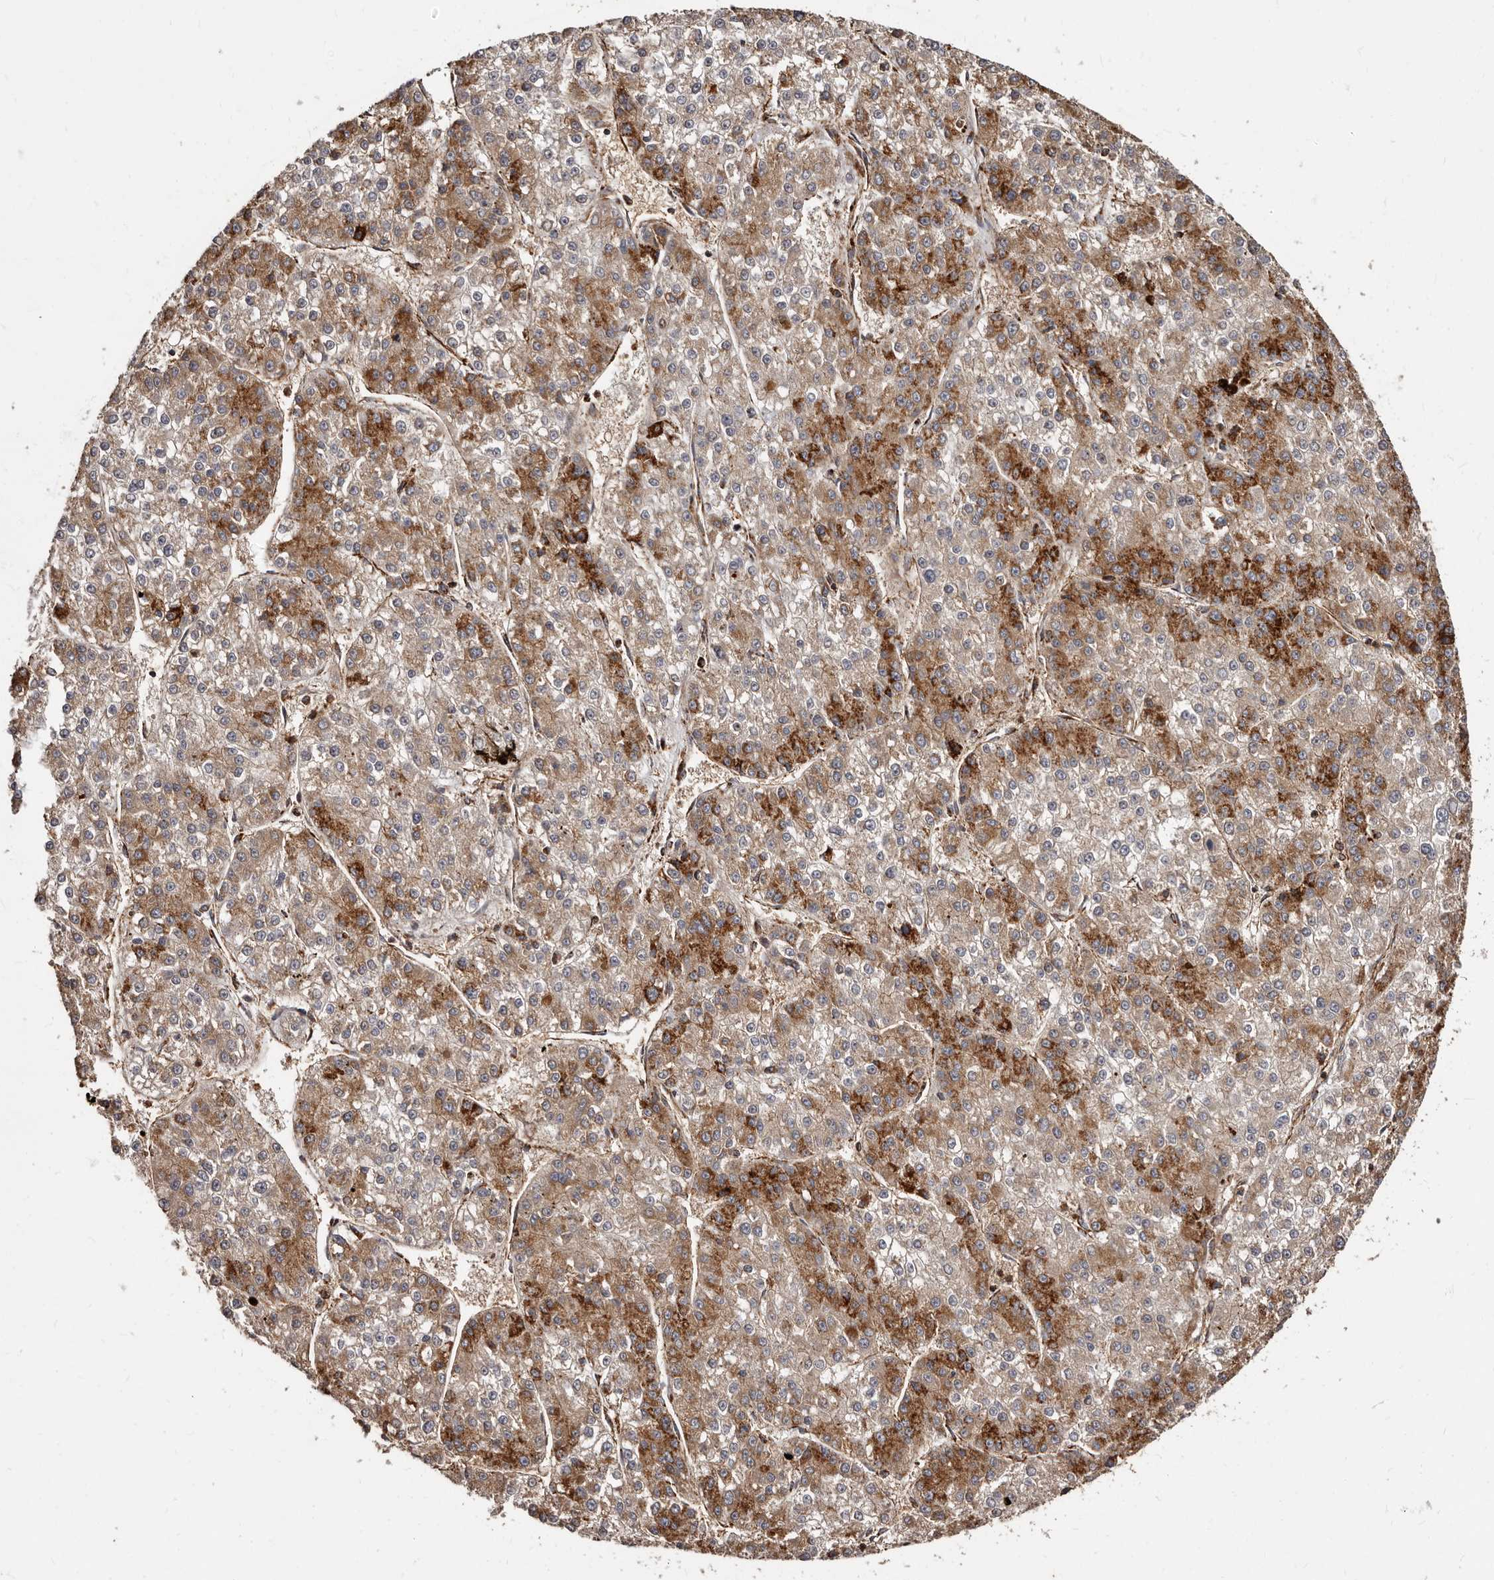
{"staining": {"intensity": "strong", "quantity": "25%-75%", "location": "cytoplasmic/membranous"}, "tissue": "liver cancer", "cell_type": "Tumor cells", "image_type": "cancer", "snomed": [{"axis": "morphology", "description": "Carcinoma, Hepatocellular, NOS"}, {"axis": "topography", "description": "Liver"}], "caption": "A high amount of strong cytoplasmic/membranous expression is present in approximately 25%-75% of tumor cells in liver cancer (hepatocellular carcinoma) tissue.", "gene": "BAX", "patient": {"sex": "female", "age": 73}}